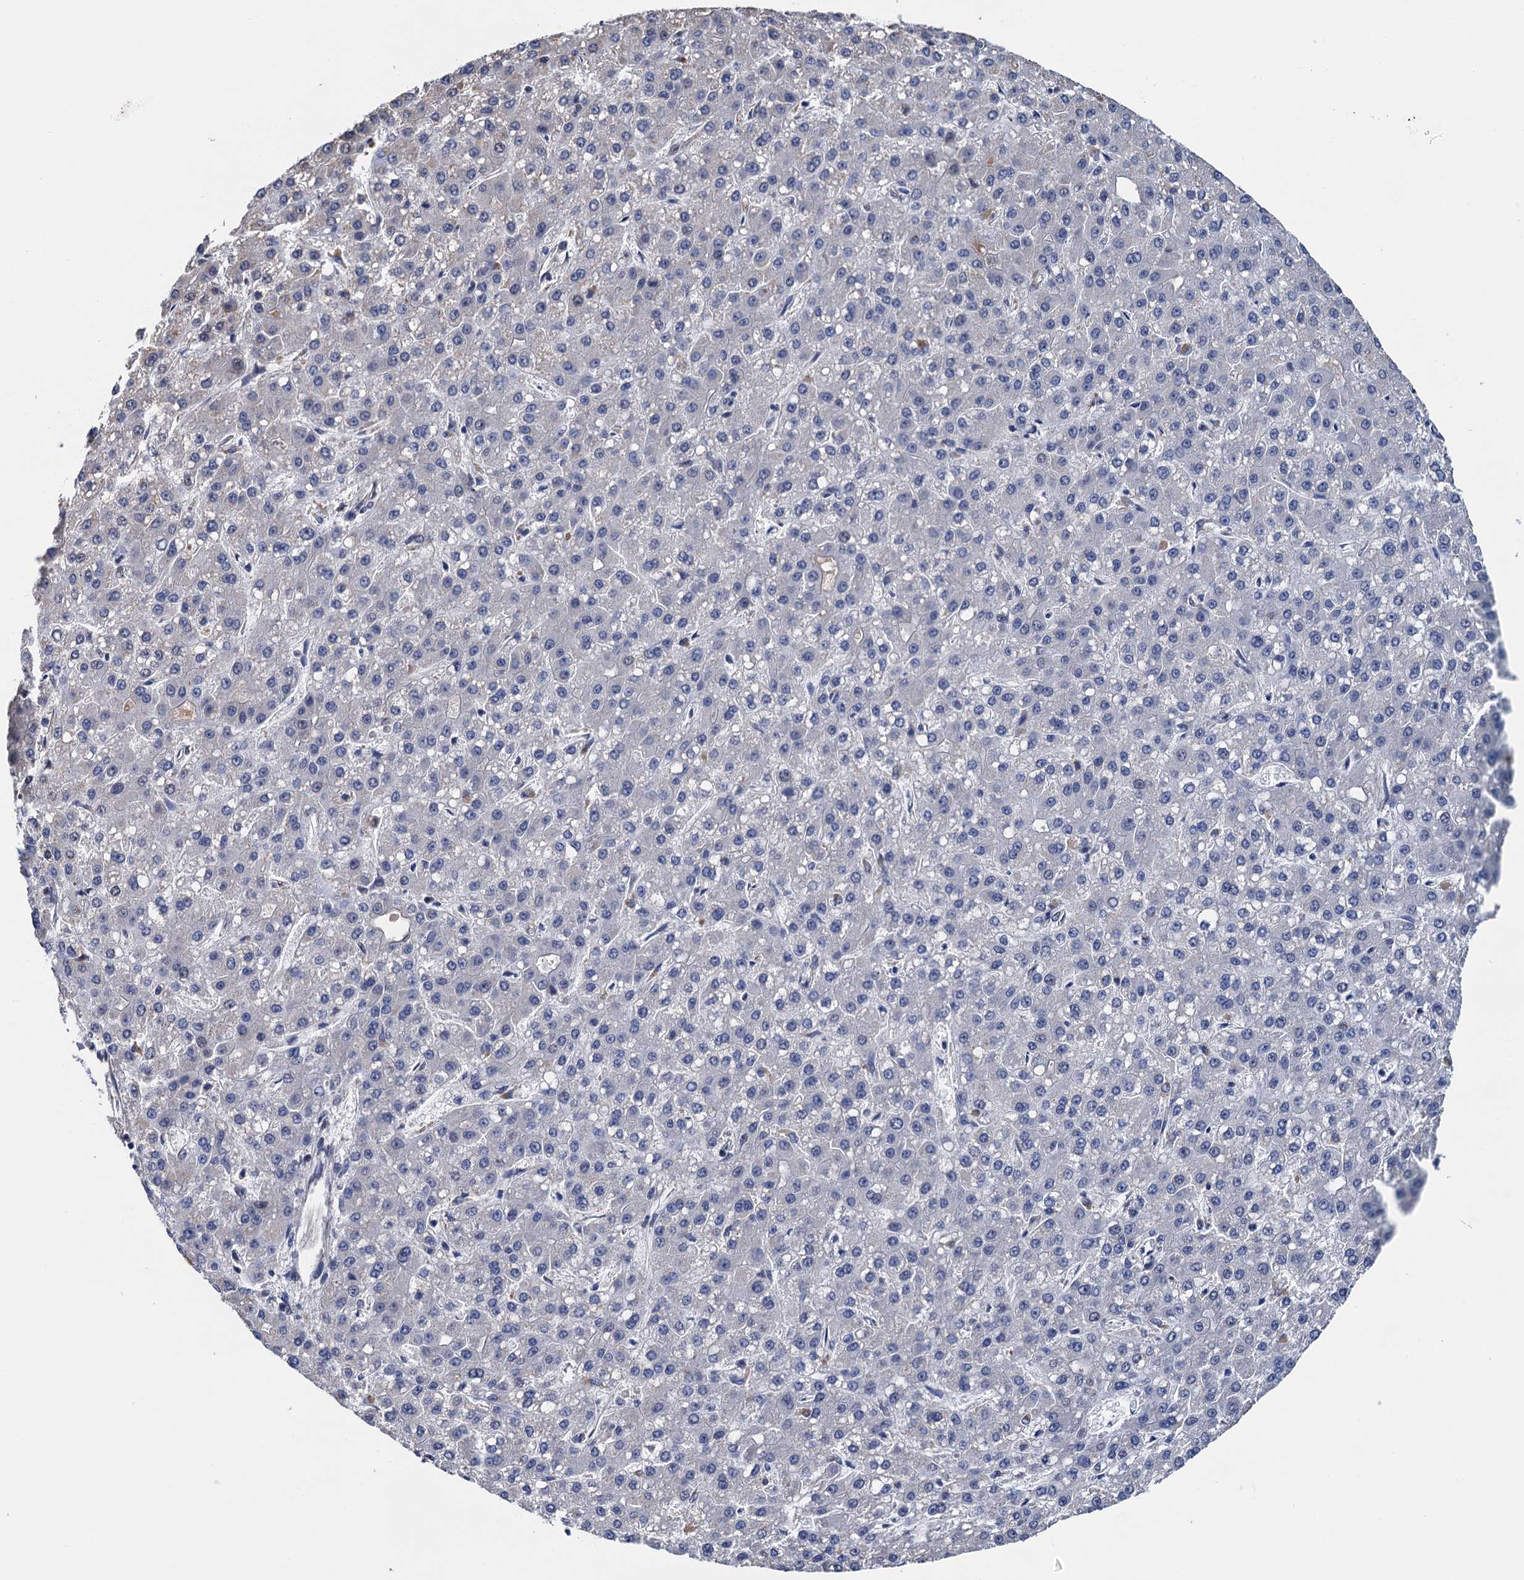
{"staining": {"intensity": "negative", "quantity": "none", "location": "none"}, "tissue": "liver cancer", "cell_type": "Tumor cells", "image_type": "cancer", "snomed": [{"axis": "morphology", "description": "Carcinoma, Hepatocellular, NOS"}, {"axis": "topography", "description": "Liver"}], "caption": "Immunohistochemical staining of human liver cancer (hepatocellular carcinoma) exhibits no significant expression in tumor cells.", "gene": "ART5", "patient": {"sex": "male", "age": 67}}